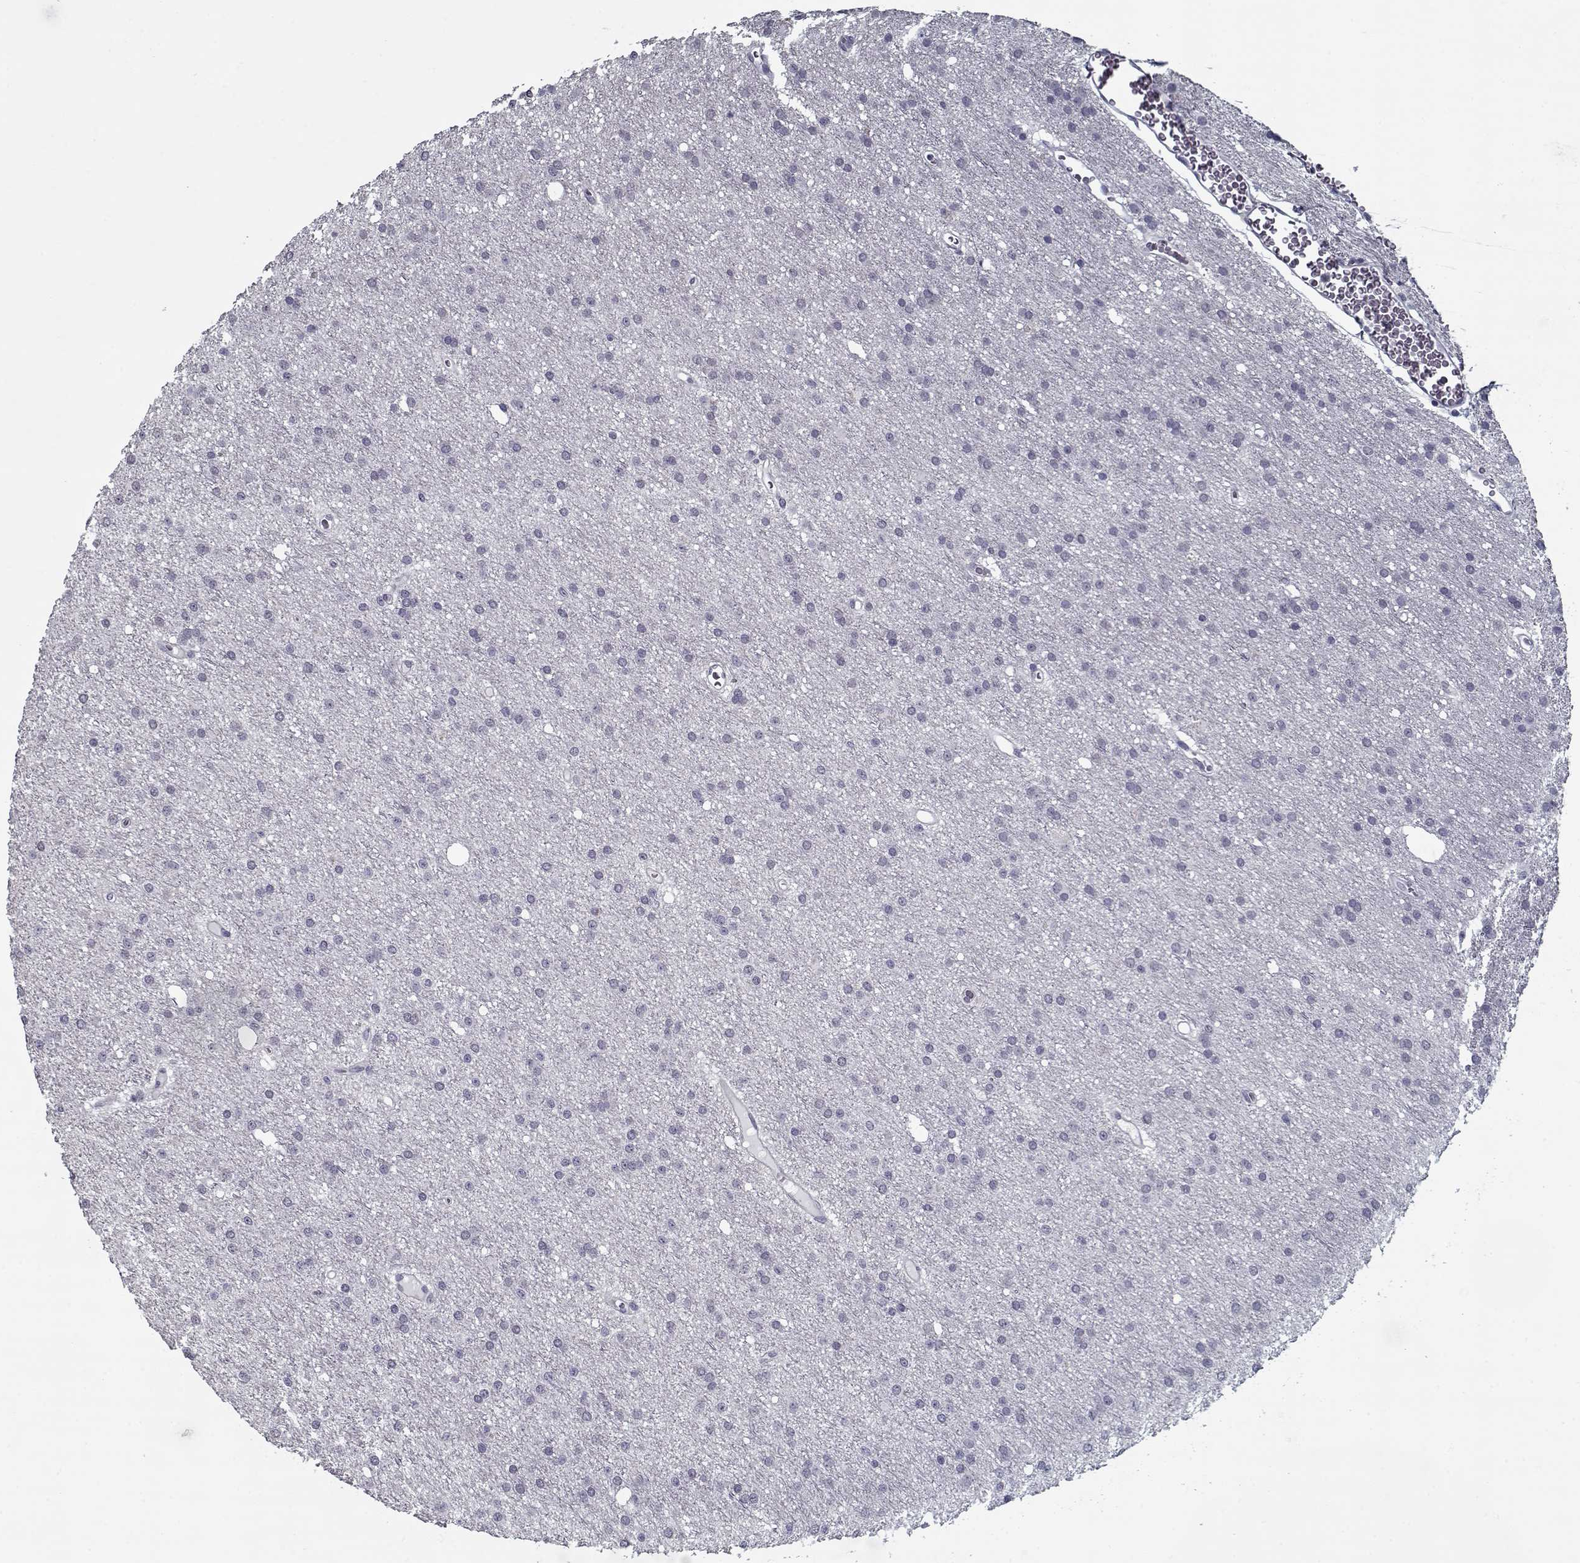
{"staining": {"intensity": "negative", "quantity": "none", "location": "none"}, "tissue": "glioma", "cell_type": "Tumor cells", "image_type": "cancer", "snomed": [{"axis": "morphology", "description": "Glioma, malignant, Low grade"}, {"axis": "topography", "description": "Brain"}], "caption": "Tumor cells are negative for protein expression in human glioma.", "gene": "SEC16B", "patient": {"sex": "male", "age": 27}}